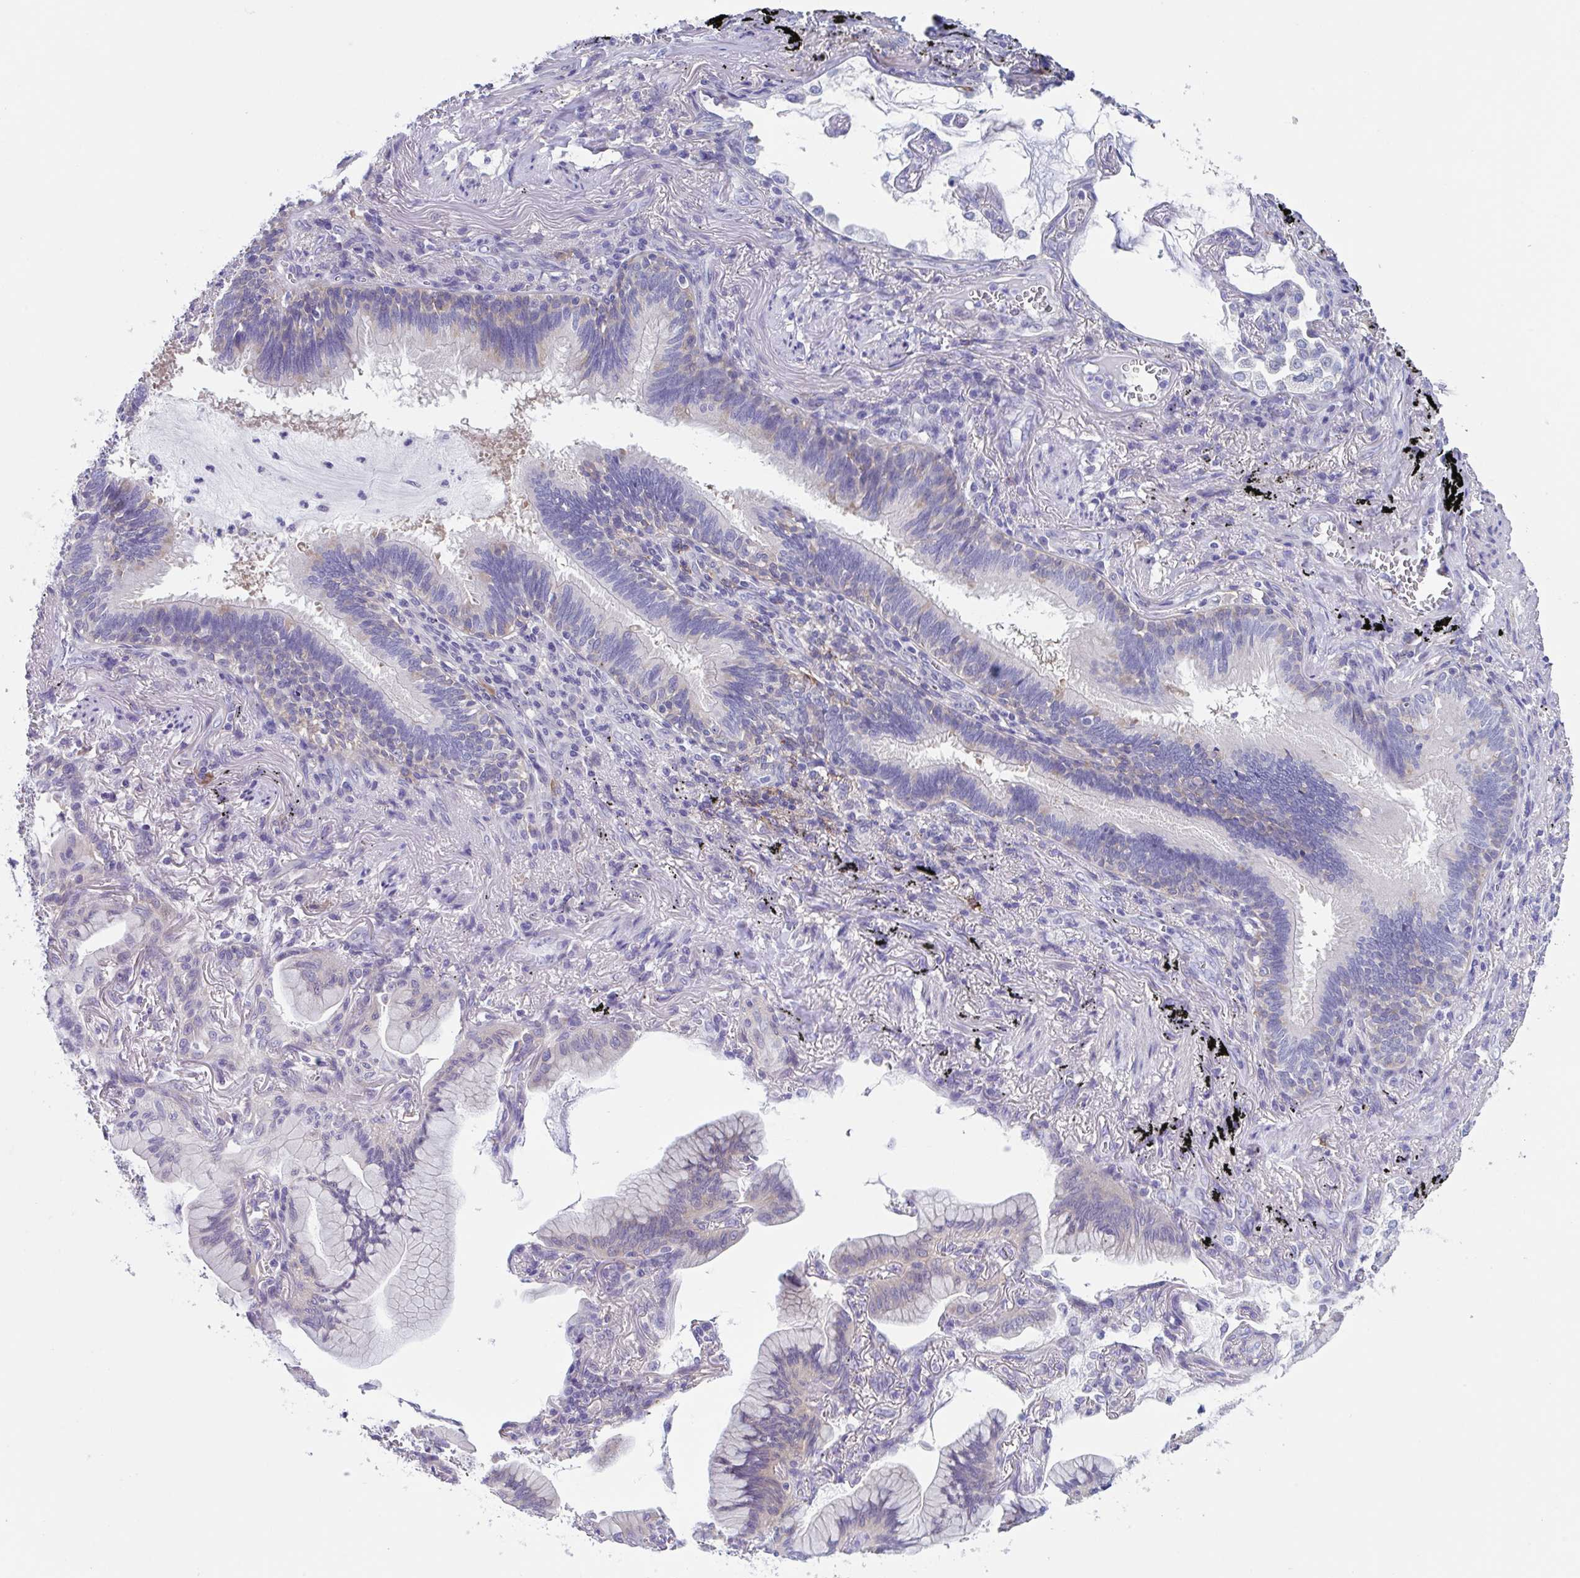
{"staining": {"intensity": "negative", "quantity": "none", "location": "none"}, "tissue": "lung cancer", "cell_type": "Tumor cells", "image_type": "cancer", "snomed": [{"axis": "morphology", "description": "Adenocarcinoma, NOS"}, {"axis": "topography", "description": "Lung"}], "caption": "High magnification brightfield microscopy of lung cancer stained with DAB (3,3'-diaminobenzidine) (brown) and counterstained with hematoxylin (blue): tumor cells show no significant positivity.", "gene": "LPIN3", "patient": {"sex": "male", "age": 77}}